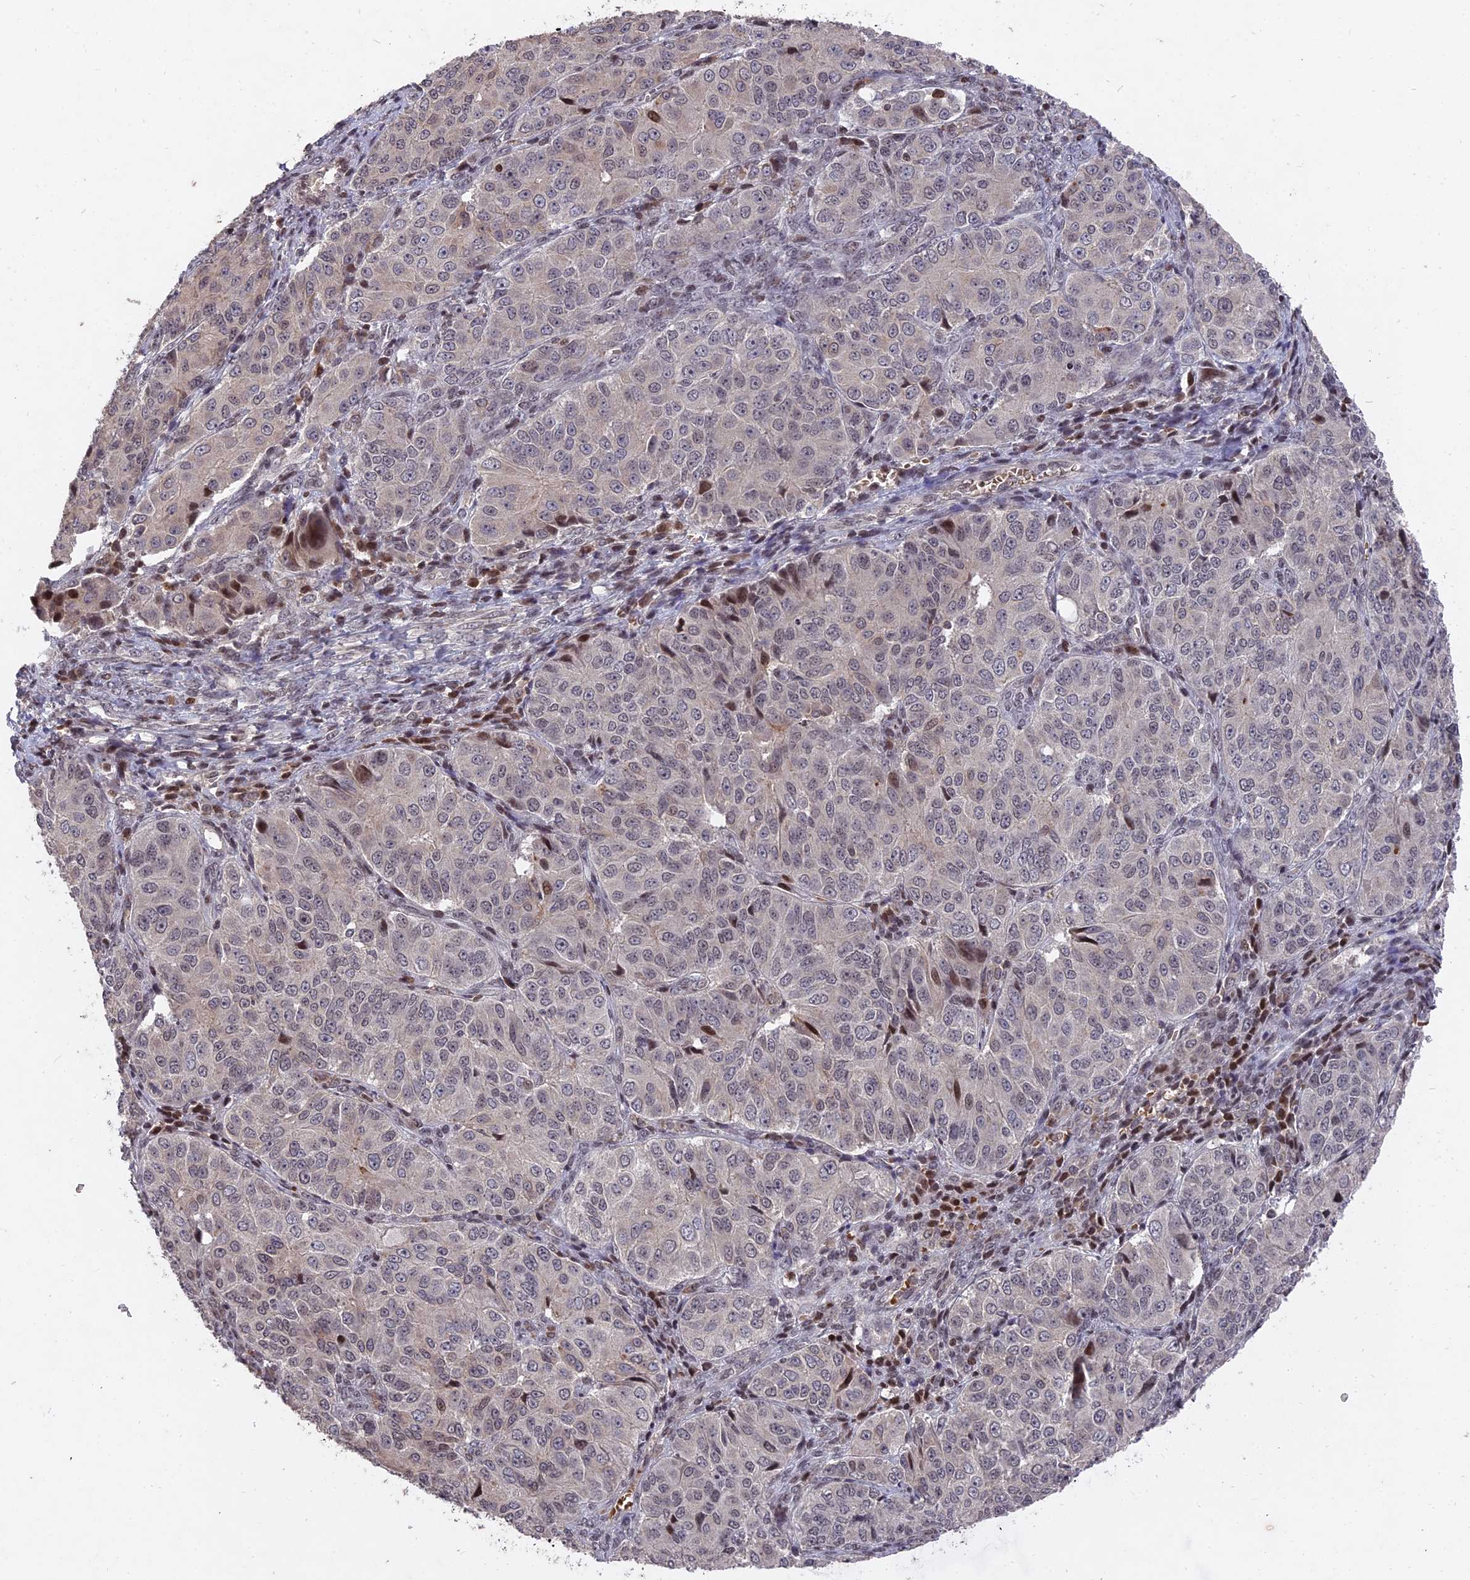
{"staining": {"intensity": "weak", "quantity": "<25%", "location": "nuclear"}, "tissue": "ovarian cancer", "cell_type": "Tumor cells", "image_type": "cancer", "snomed": [{"axis": "morphology", "description": "Carcinoma, endometroid"}, {"axis": "topography", "description": "Ovary"}], "caption": "This is a micrograph of immunohistochemistry staining of ovarian endometroid carcinoma, which shows no expression in tumor cells. (Brightfield microscopy of DAB IHC at high magnification).", "gene": "NR1H3", "patient": {"sex": "female", "age": 51}}